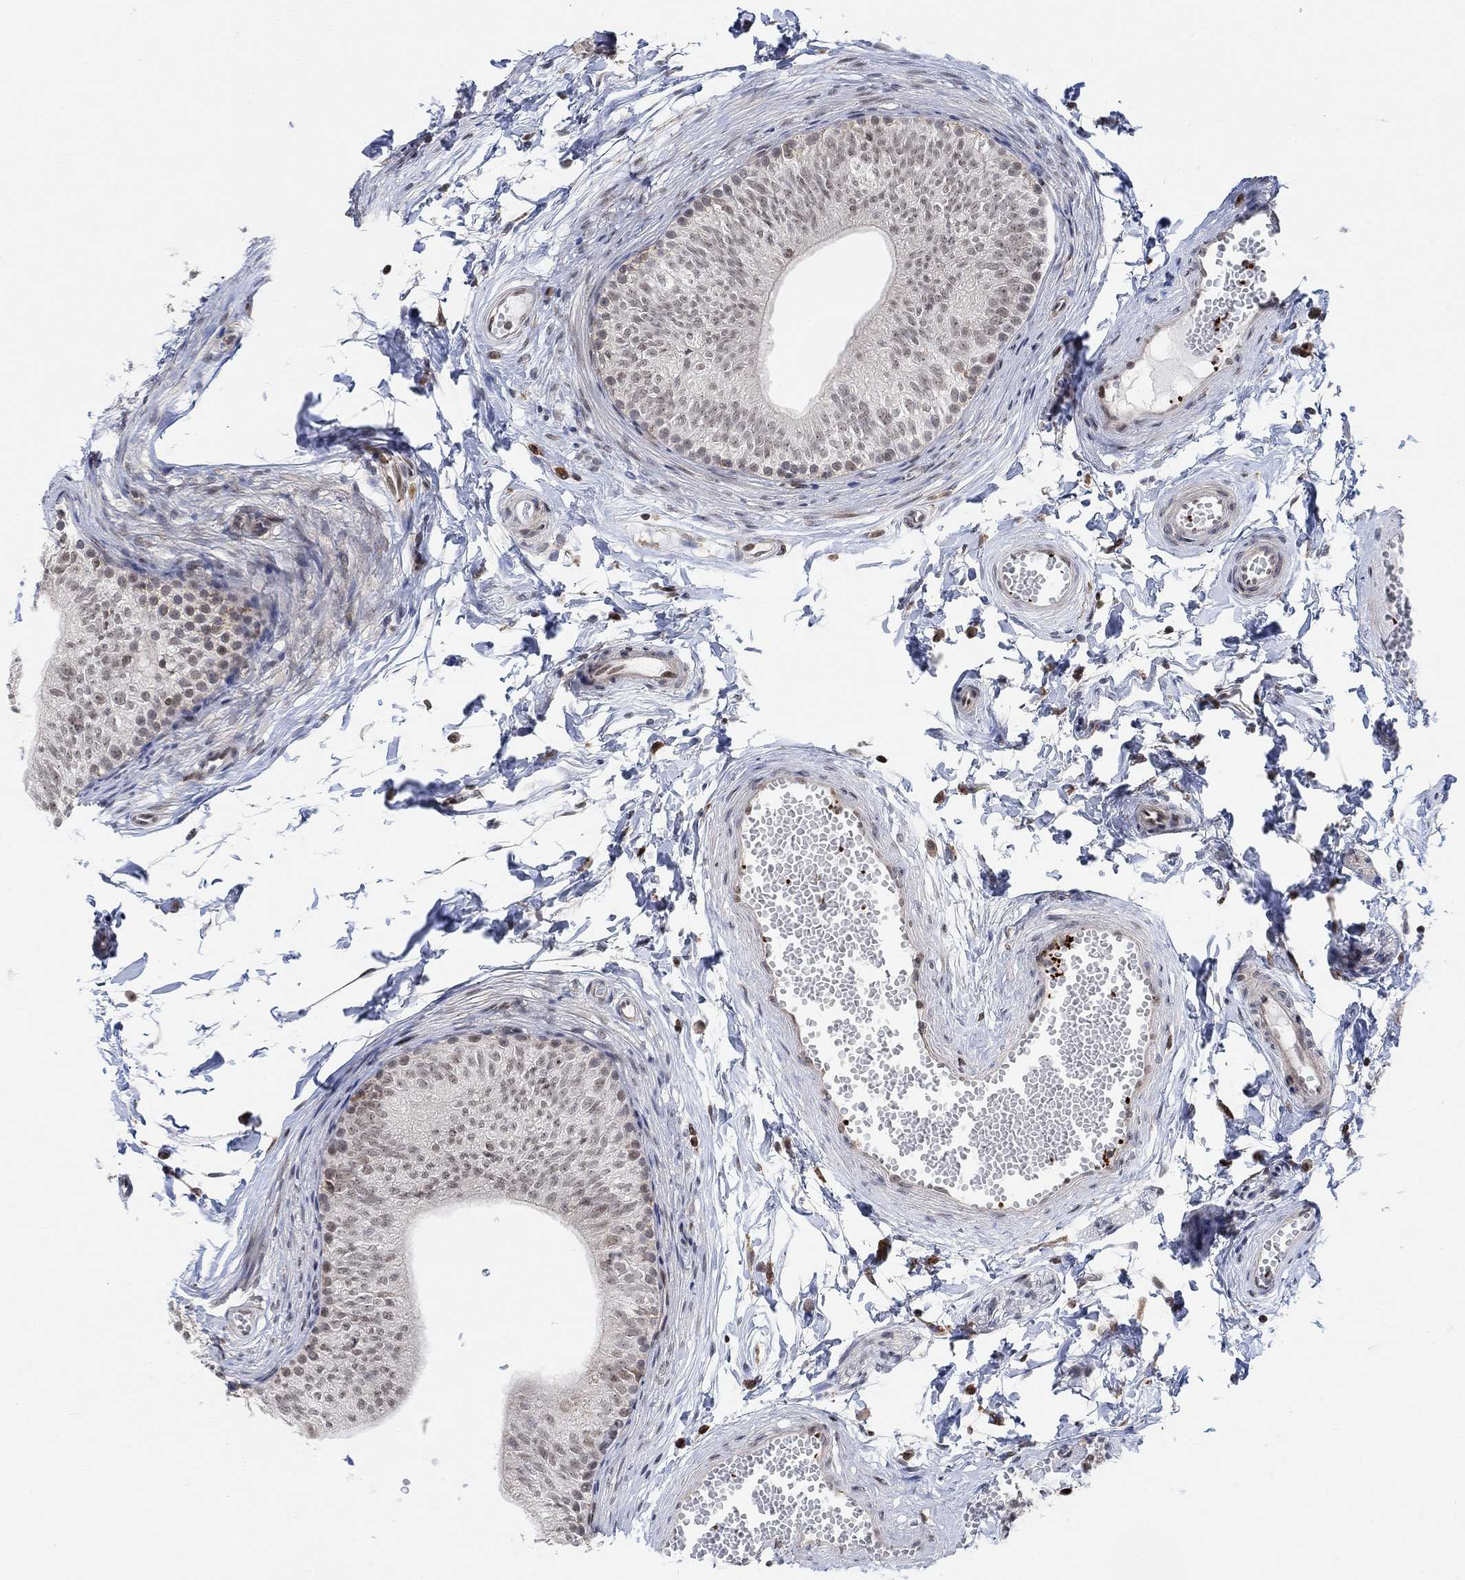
{"staining": {"intensity": "moderate", "quantity": "<25%", "location": "nuclear"}, "tissue": "epididymis", "cell_type": "Glandular cells", "image_type": "normal", "snomed": [{"axis": "morphology", "description": "Normal tissue, NOS"}, {"axis": "topography", "description": "Epididymis"}], "caption": "Glandular cells display moderate nuclear staining in about <25% of cells in benign epididymis.", "gene": "PWWP2B", "patient": {"sex": "male", "age": 22}}